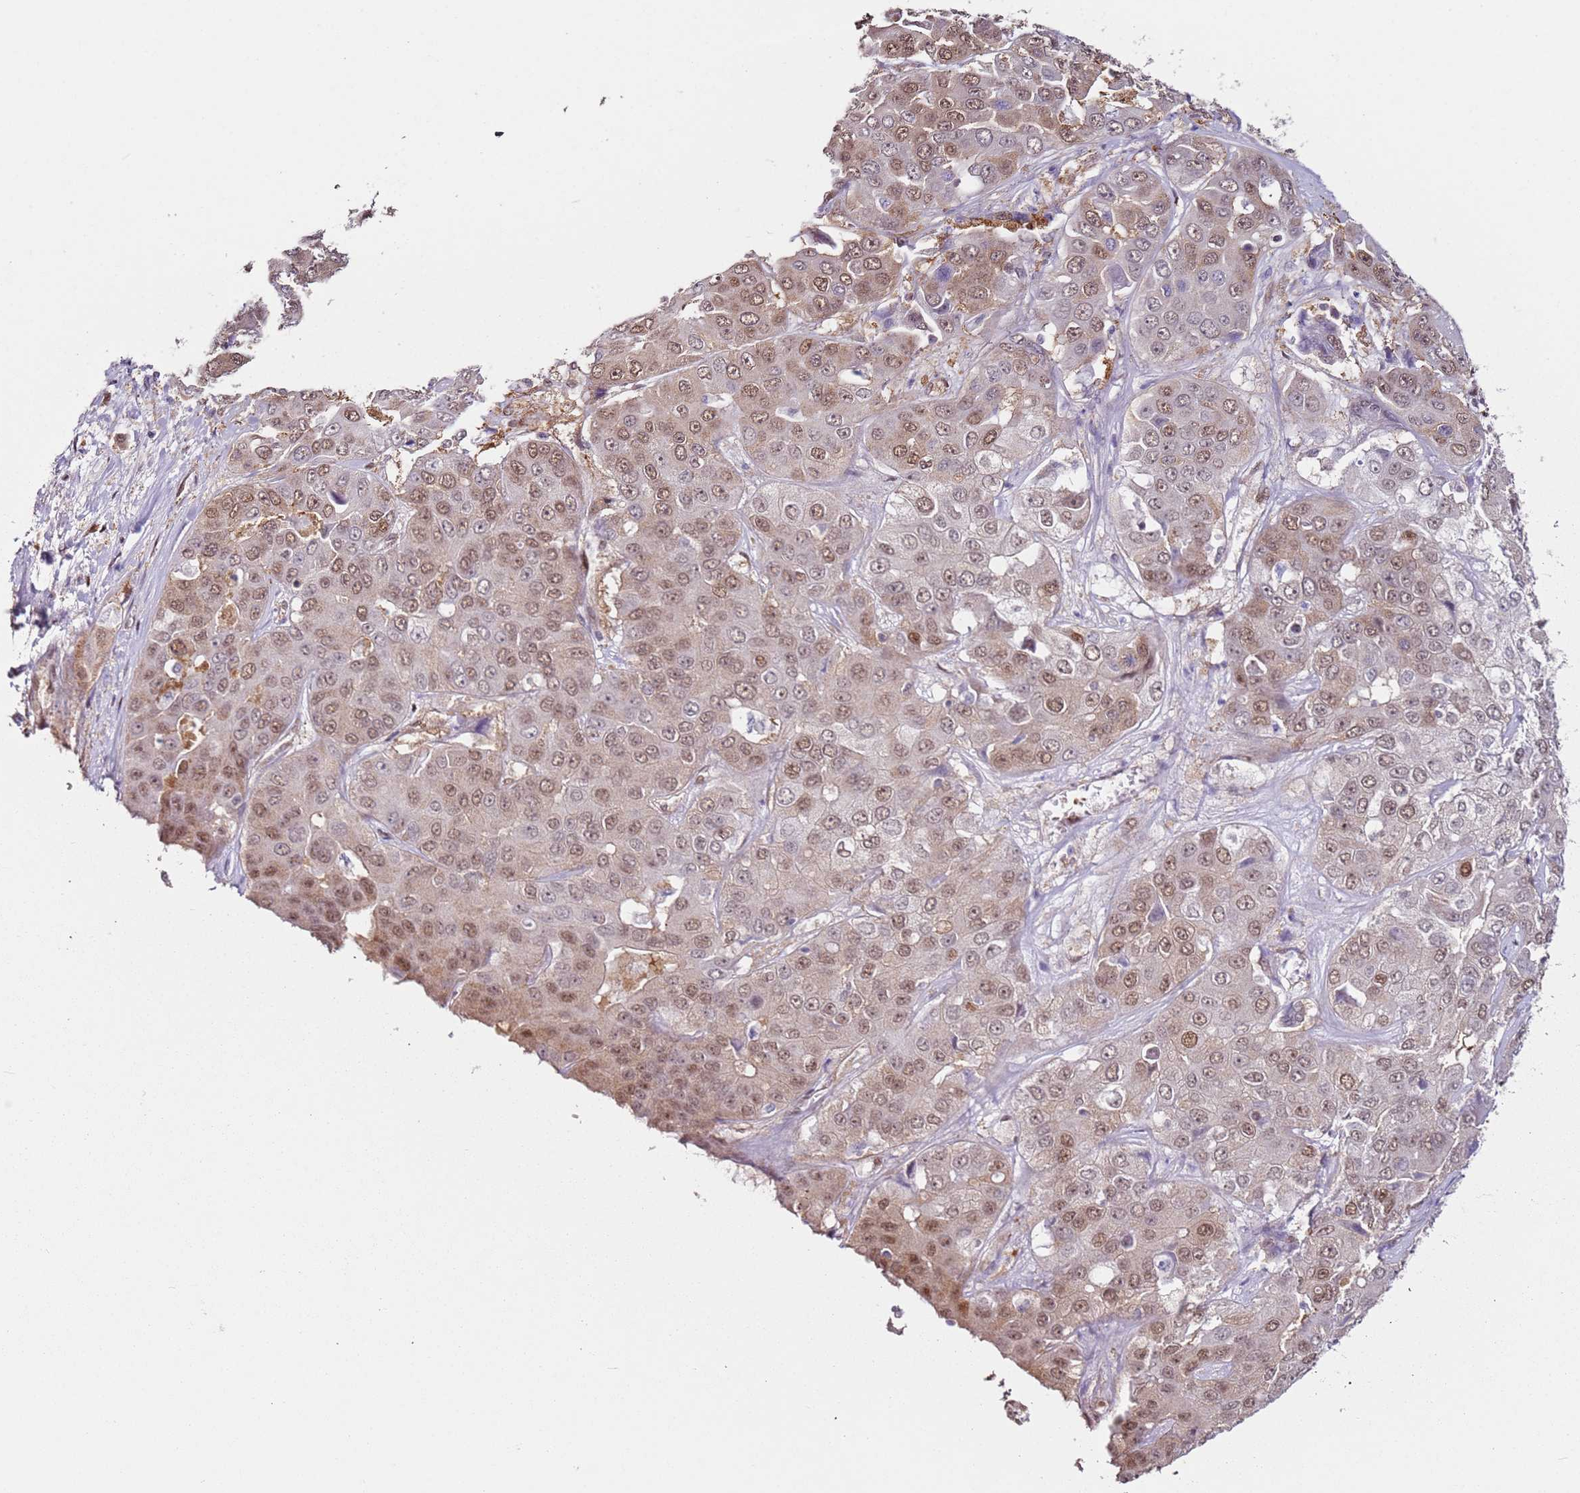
{"staining": {"intensity": "moderate", "quantity": "25%-75%", "location": "cytoplasmic/membranous,nuclear"}, "tissue": "liver cancer", "cell_type": "Tumor cells", "image_type": "cancer", "snomed": [{"axis": "morphology", "description": "Cholangiocarcinoma"}, {"axis": "topography", "description": "Liver"}], "caption": "Cholangiocarcinoma (liver) stained with a protein marker exhibits moderate staining in tumor cells.", "gene": "PSMD4", "patient": {"sex": "female", "age": 52}}